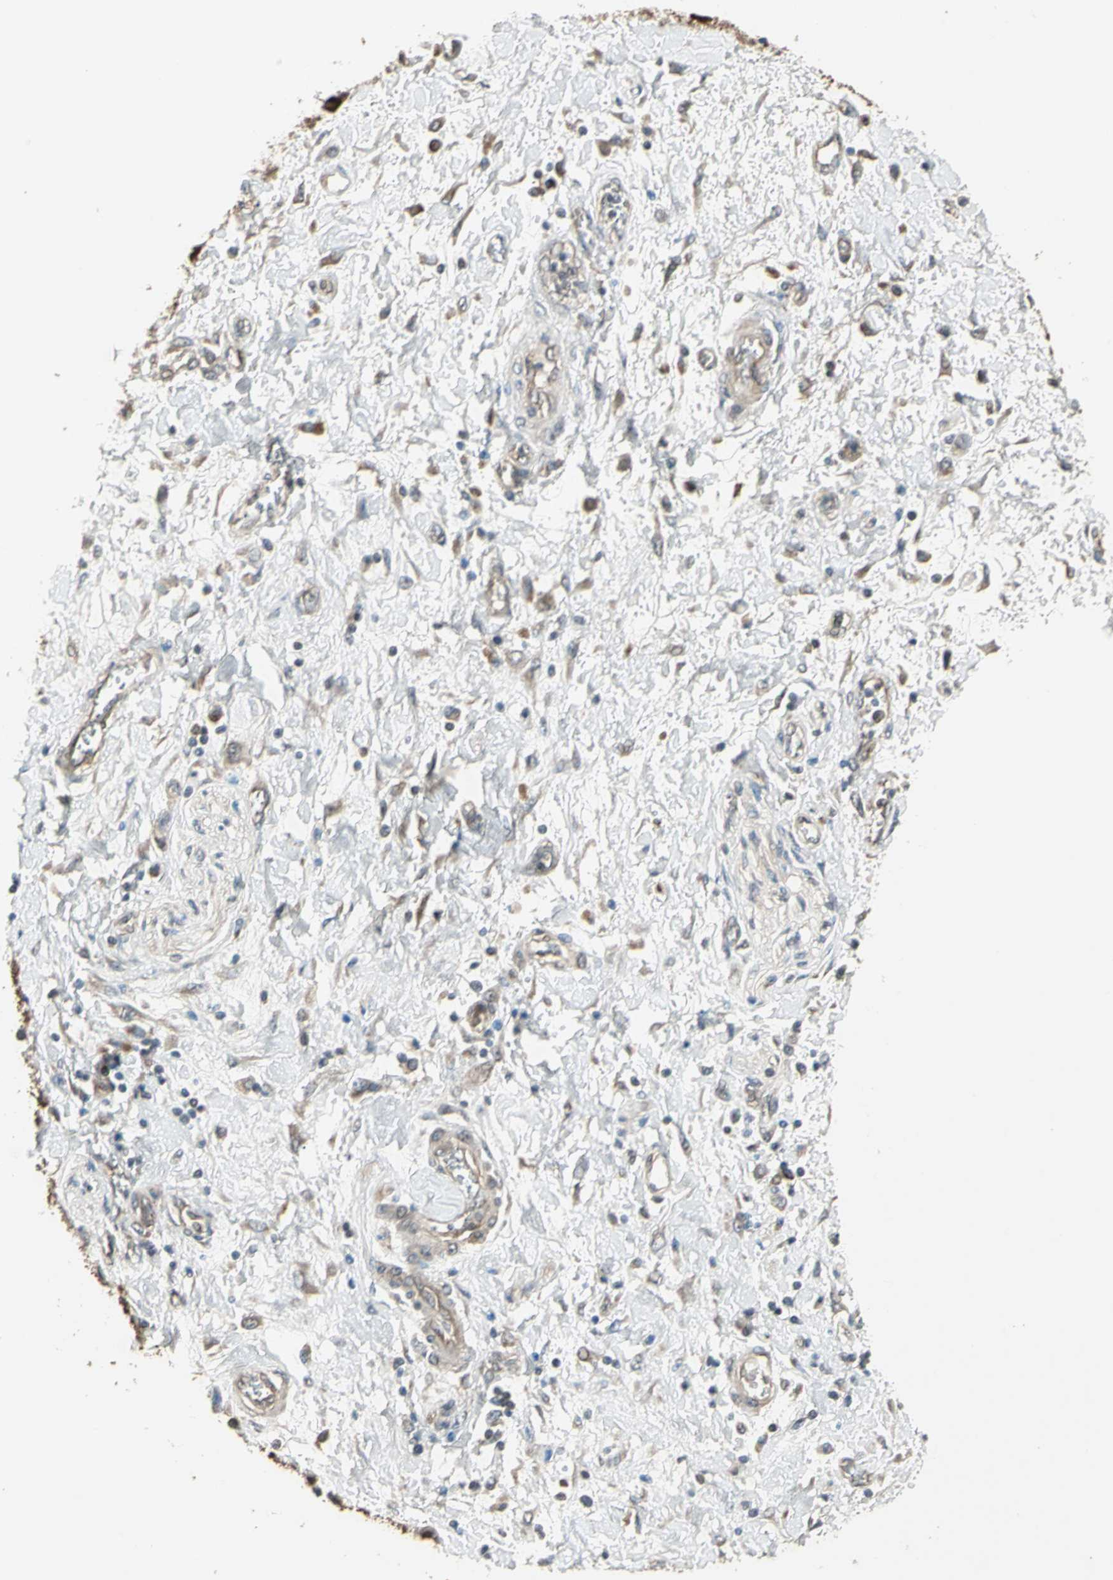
{"staining": {"intensity": "weak", "quantity": "<25%", "location": "cytoplasmic/membranous"}, "tissue": "pancreatic cancer", "cell_type": "Tumor cells", "image_type": "cancer", "snomed": [{"axis": "morphology", "description": "Adenocarcinoma, NOS"}, {"axis": "topography", "description": "Pancreas"}], "caption": "The histopathology image reveals no significant staining in tumor cells of pancreatic cancer.", "gene": "EFNB2", "patient": {"sex": "female", "age": 70}}